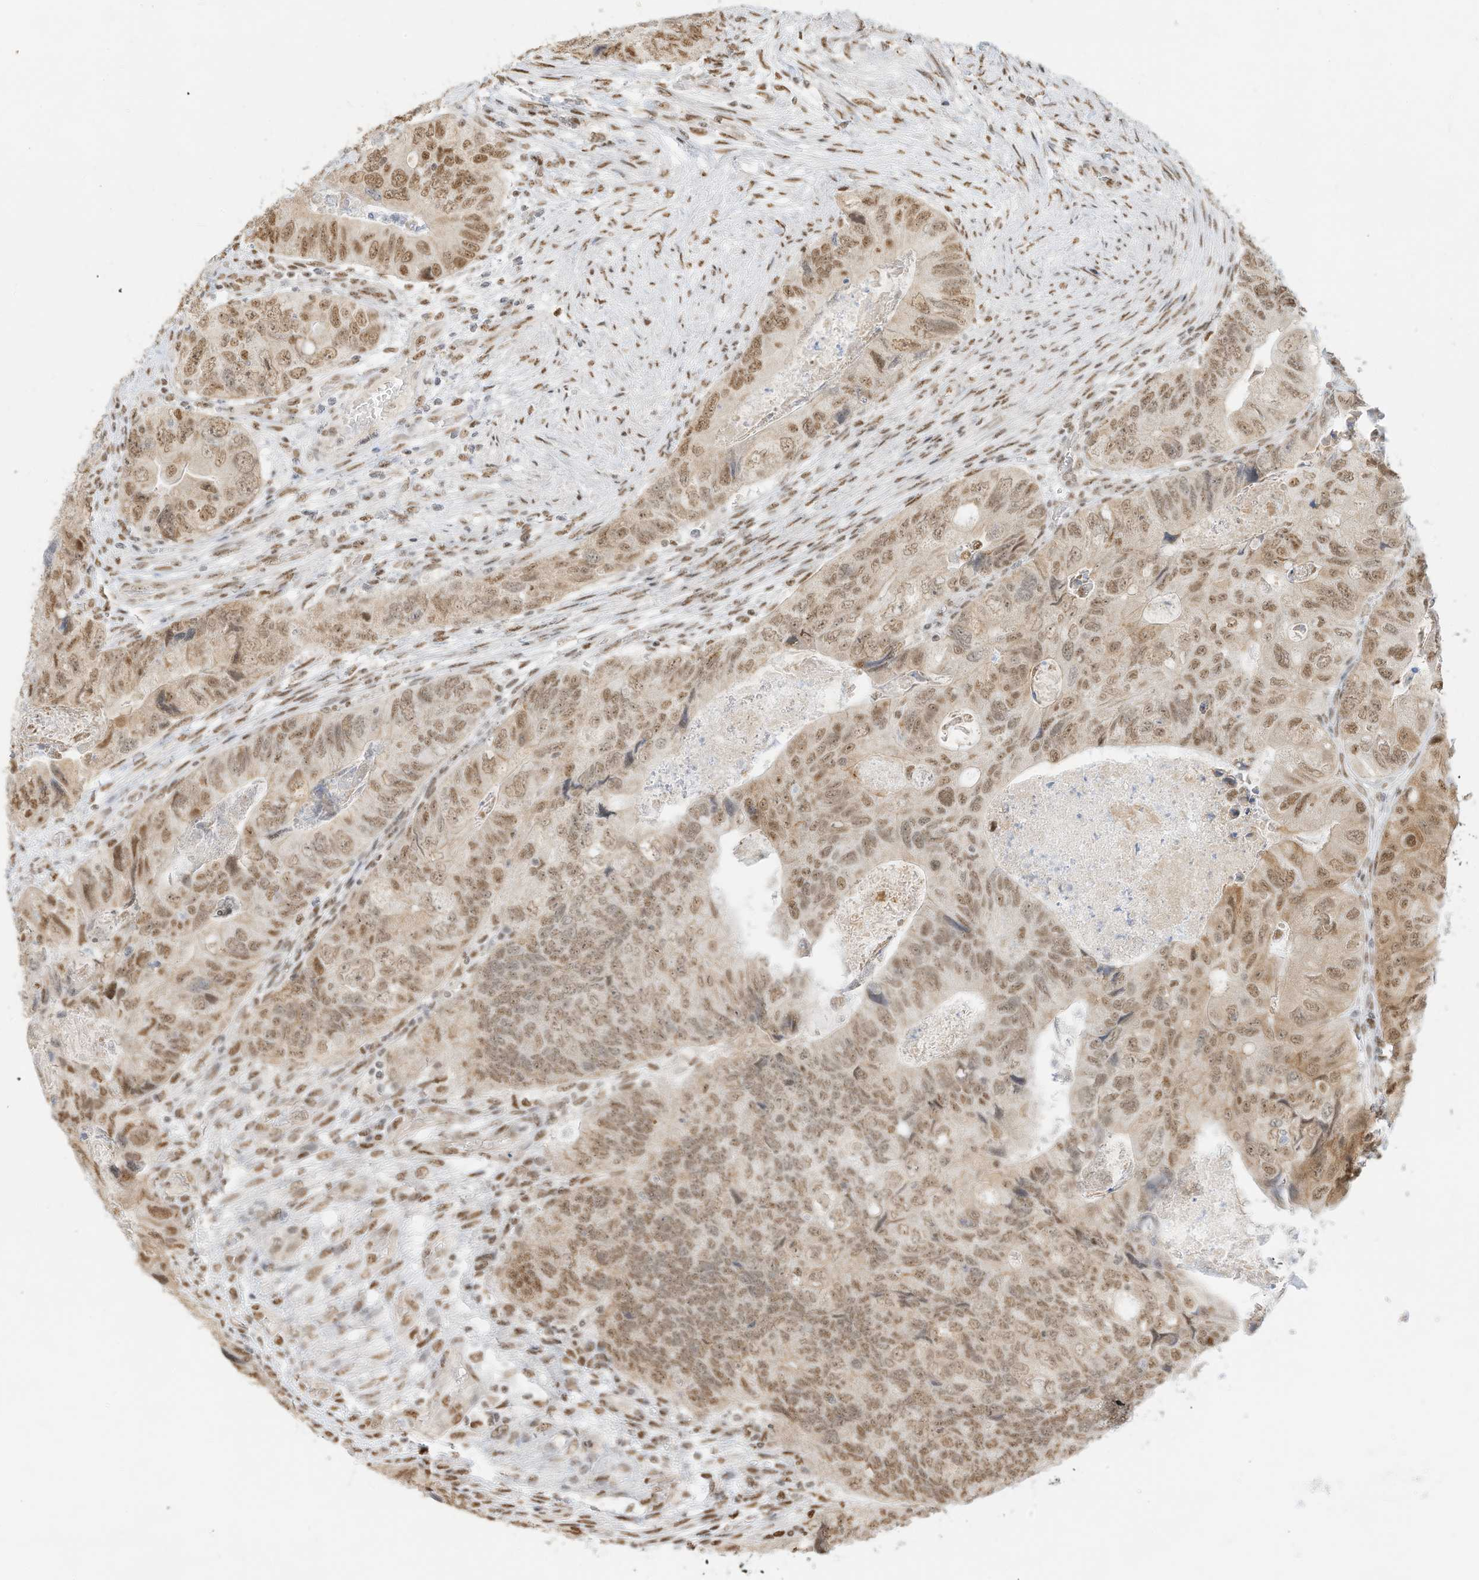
{"staining": {"intensity": "moderate", "quantity": ">75%", "location": "nuclear"}, "tissue": "colorectal cancer", "cell_type": "Tumor cells", "image_type": "cancer", "snomed": [{"axis": "morphology", "description": "Adenocarcinoma, NOS"}, {"axis": "topography", "description": "Rectum"}], "caption": "This photomicrograph exhibits IHC staining of colorectal adenocarcinoma, with medium moderate nuclear expression in approximately >75% of tumor cells.", "gene": "NHSL1", "patient": {"sex": "male", "age": 63}}